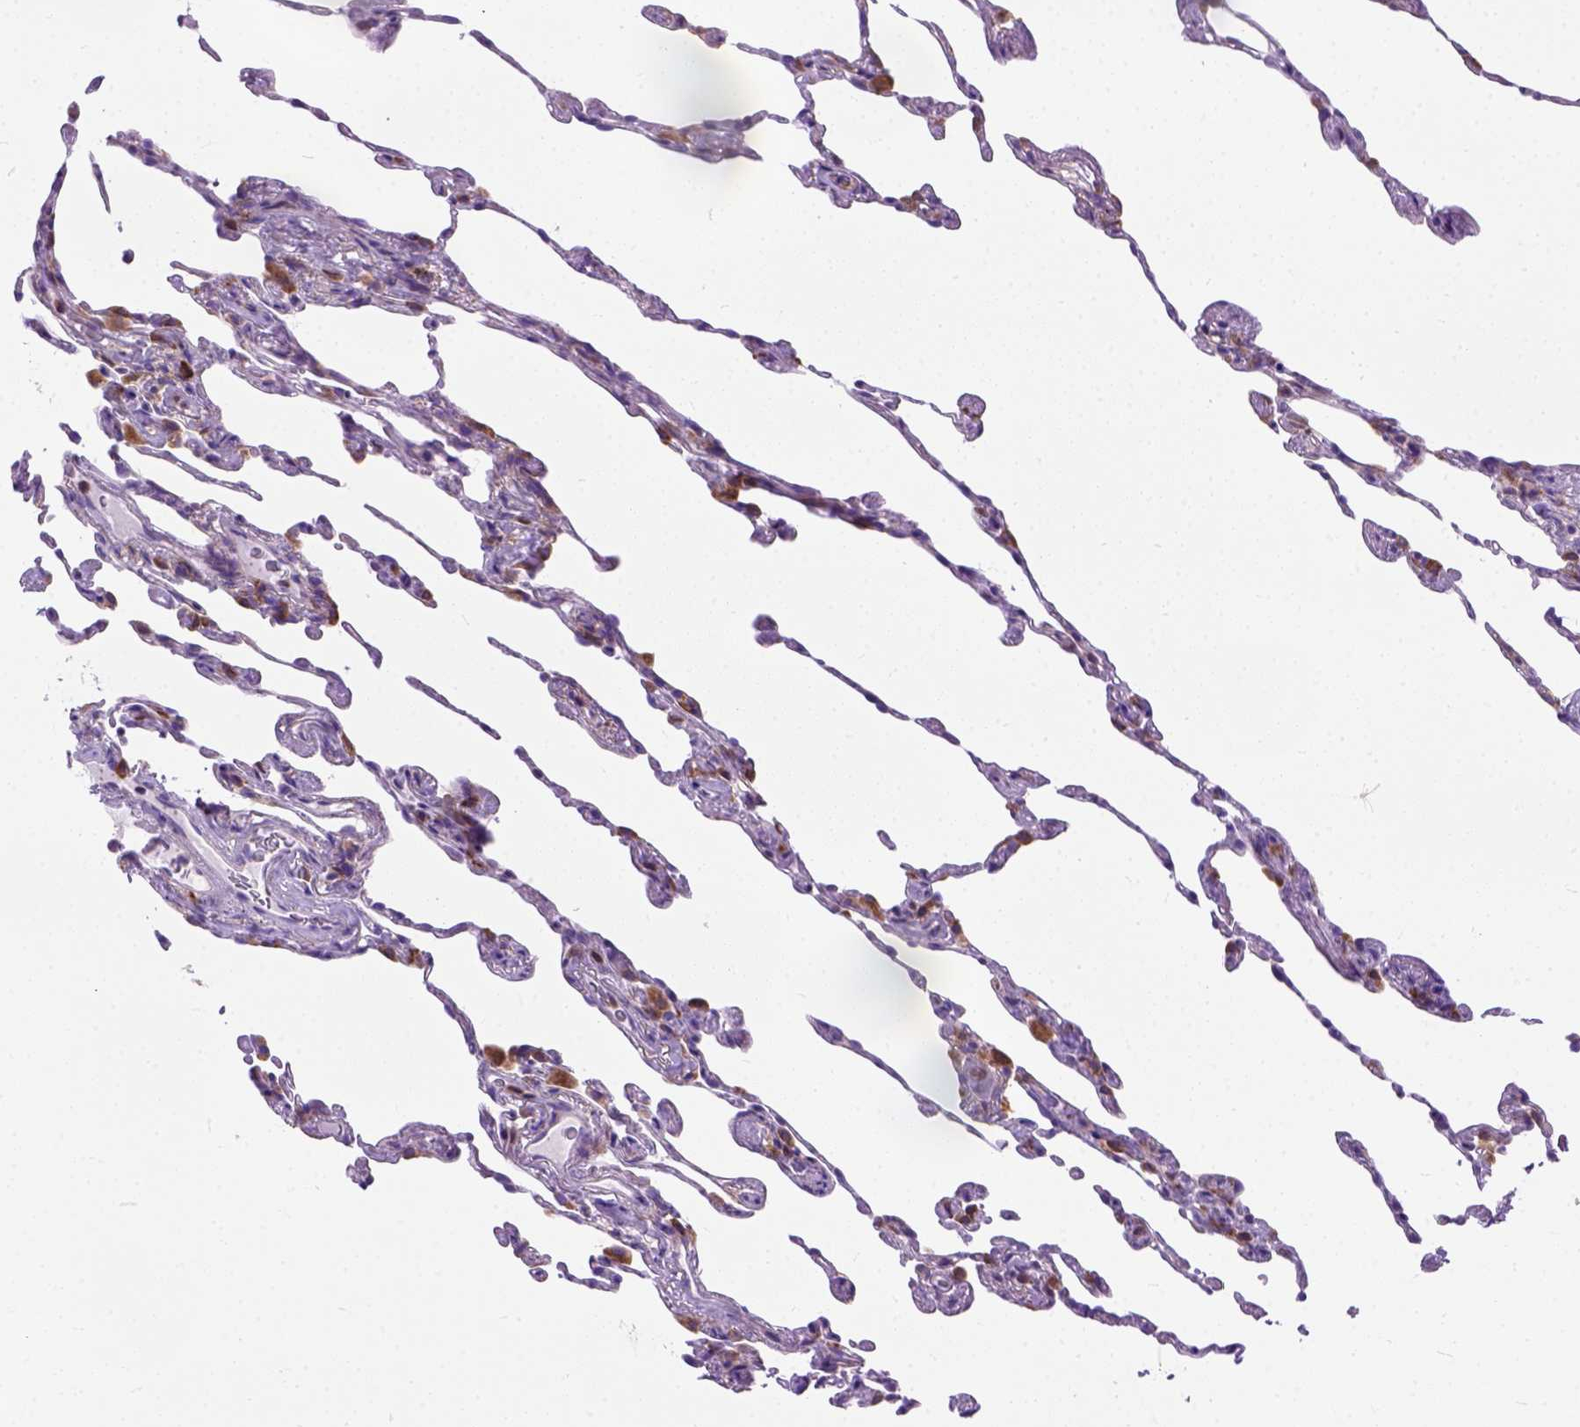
{"staining": {"intensity": "moderate", "quantity": "25%-75%", "location": "cytoplasmic/membranous"}, "tissue": "lung", "cell_type": "Alveolar cells", "image_type": "normal", "snomed": [{"axis": "morphology", "description": "Normal tissue, NOS"}, {"axis": "topography", "description": "Lung"}], "caption": "Benign lung demonstrates moderate cytoplasmic/membranous expression in approximately 25%-75% of alveolar cells.", "gene": "PLK4", "patient": {"sex": "female", "age": 57}}